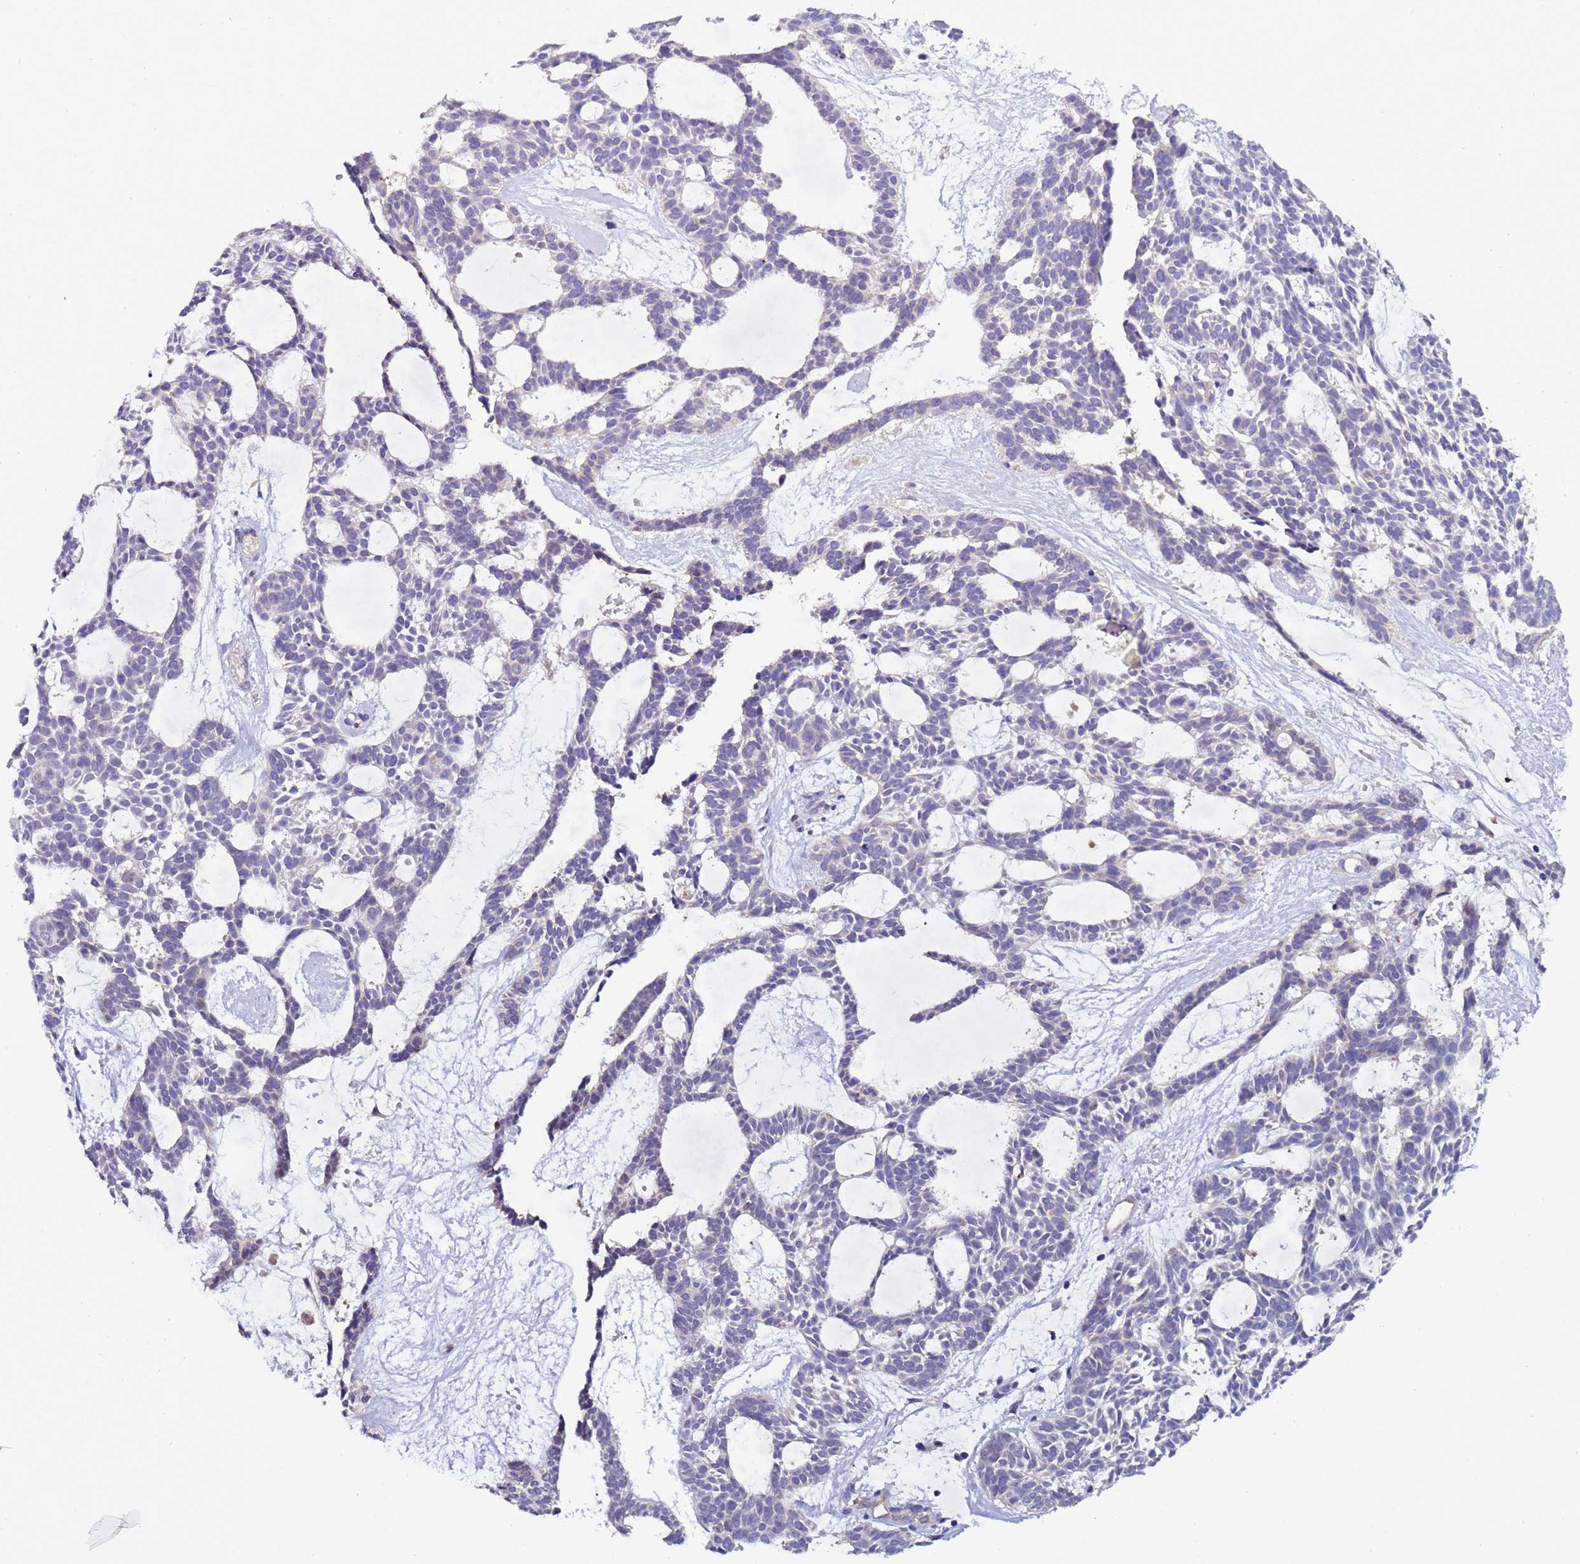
{"staining": {"intensity": "negative", "quantity": "none", "location": "none"}, "tissue": "skin cancer", "cell_type": "Tumor cells", "image_type": "cancer", "snomed": [{"axis": "morphology", "description": "Basal cell carcinoma"}, {"axis": "topography", "description": "Skin"}], "caption": "The micrograph demonstrates no staining of tumor cells in basal cell carcinoma (skin).", "gene": "ZNF248", "patient": {"sex": "male", "age": 61}}